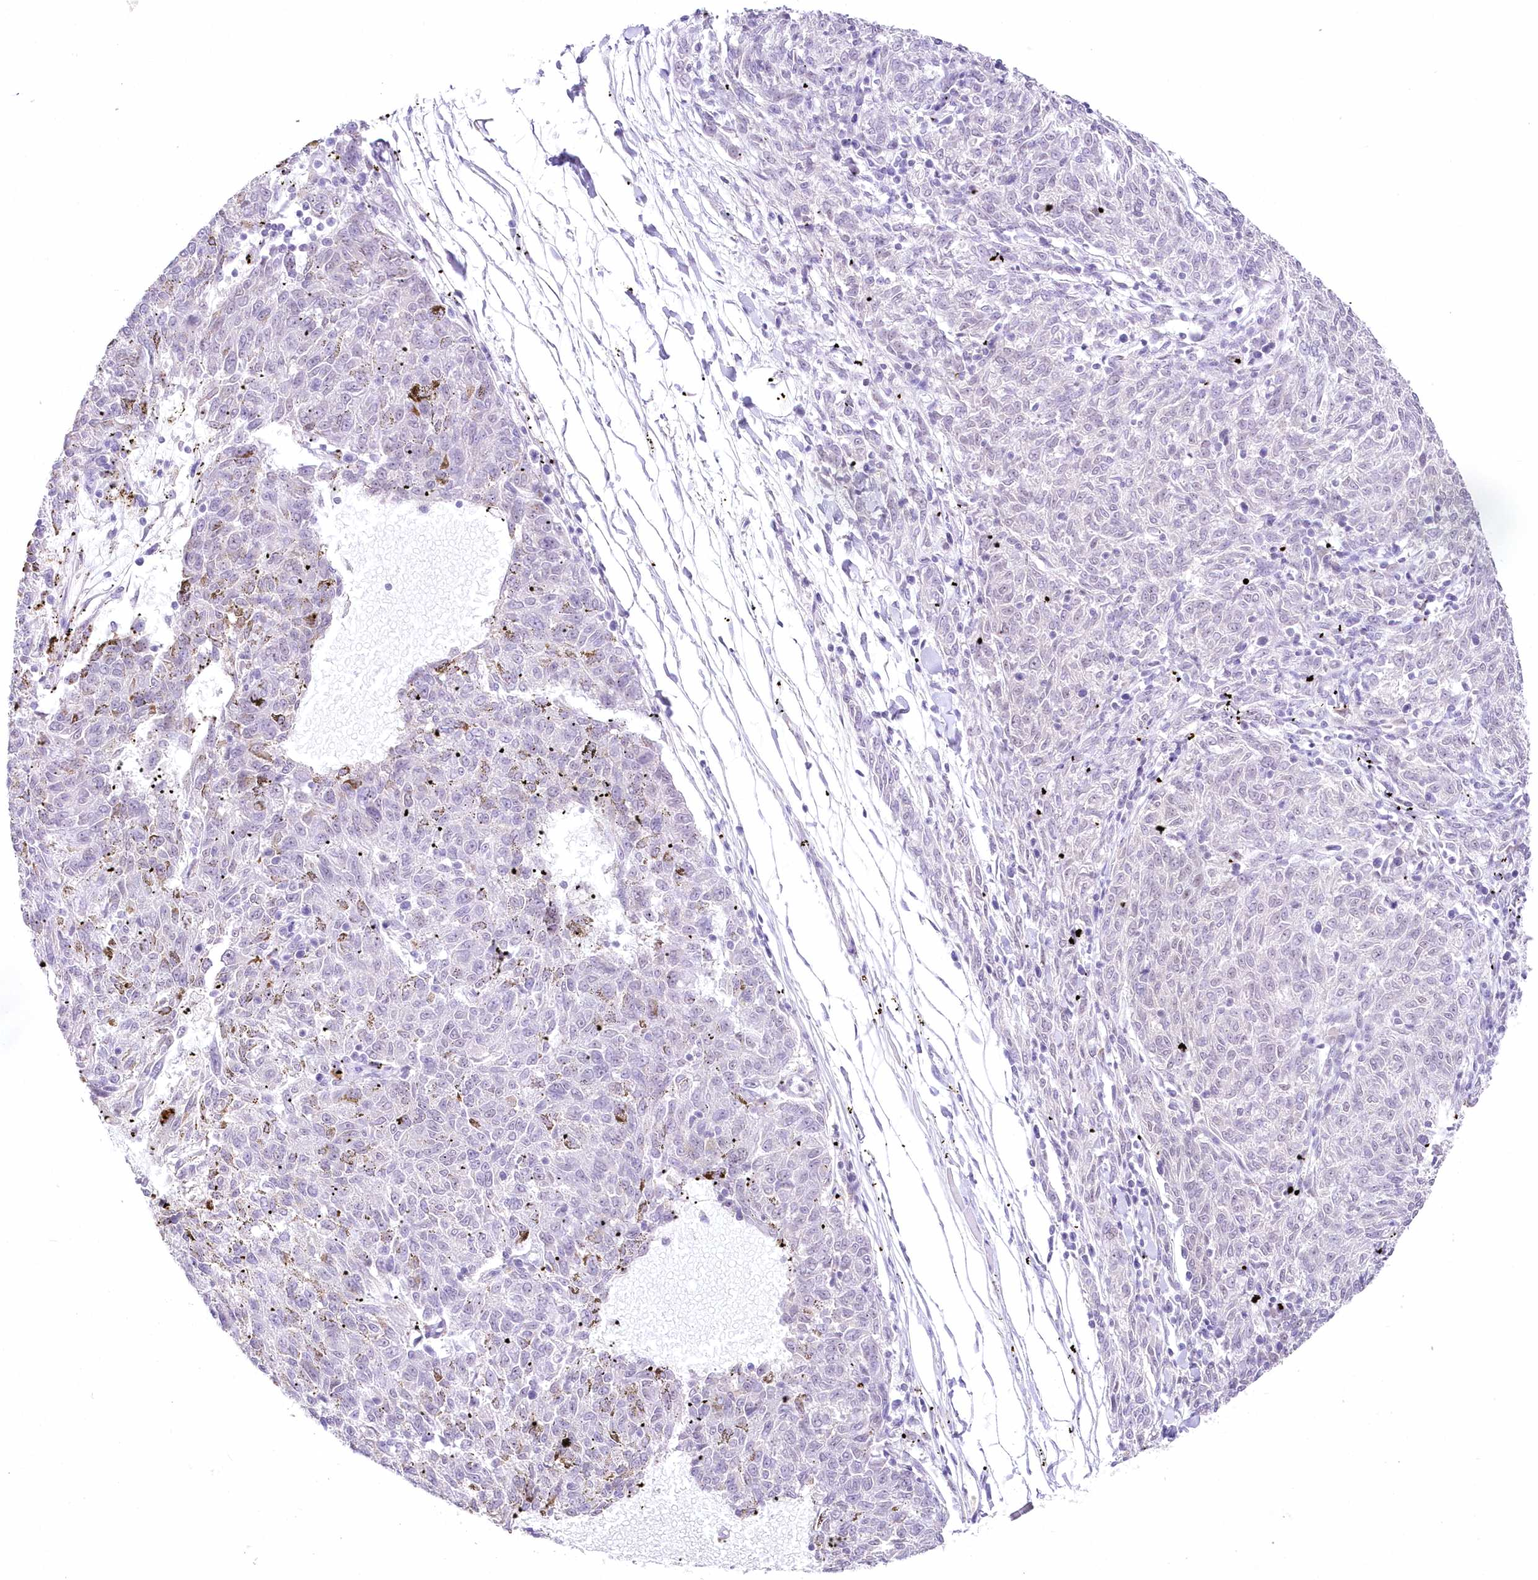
{"staining": {"intensity": "negative", "quantity": "none", "location": "none"}, "tissue": "melanoma", "cell_type": "Tumor cells", "image_type": "cancer", "snomed": [{"axis": "morphology", "description": "Malignant melanoma, NOS"}, {"axis": "topography", "description": "Skin"}], "caption": "An immunohistochemistry (IHC) micrograph of malignant melanoma is shown. There is no staining in tumor cells of malignant melanoma. (DAB IHC, high magnification).", "gene": "RBM27", "patient": {"sex": "female", "age": 72}}